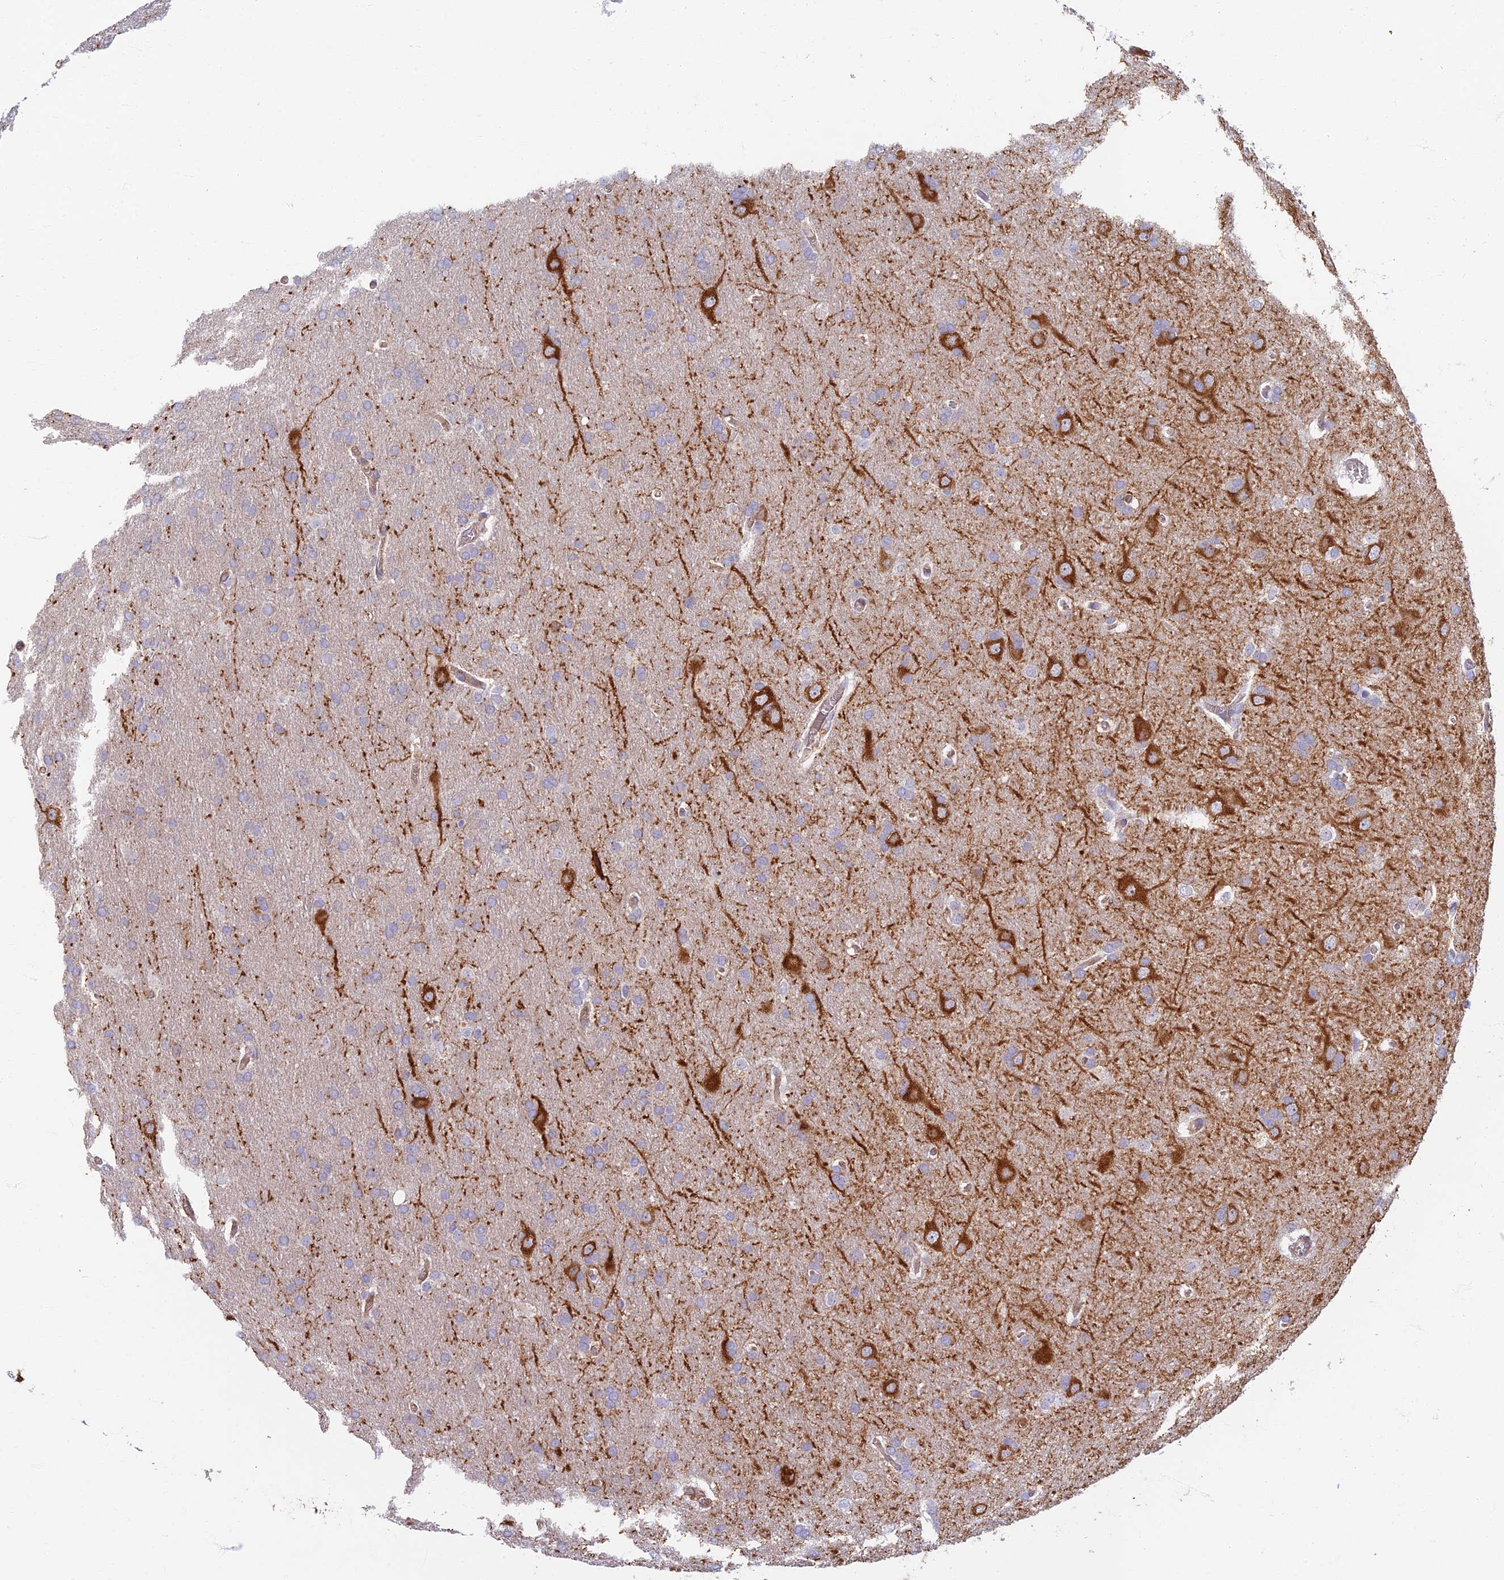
{"staining": {"intensity": "negative", "quantity": "none", "location": "none"}, "tissue": "glioma", "cell_type": "Tumor cells", "image_type": "cancer", "snomed": [{"axis": "morphology", "description": "Glioma, malignant, Low grade"}, {"axis": "topography", "description": "Brain"}], "caption": "Immunohistochemistry of human glioma reveals no staining in tumor cells.", "gene": "RHBDL2", "patient": {"sex": "female", "age": 32}}